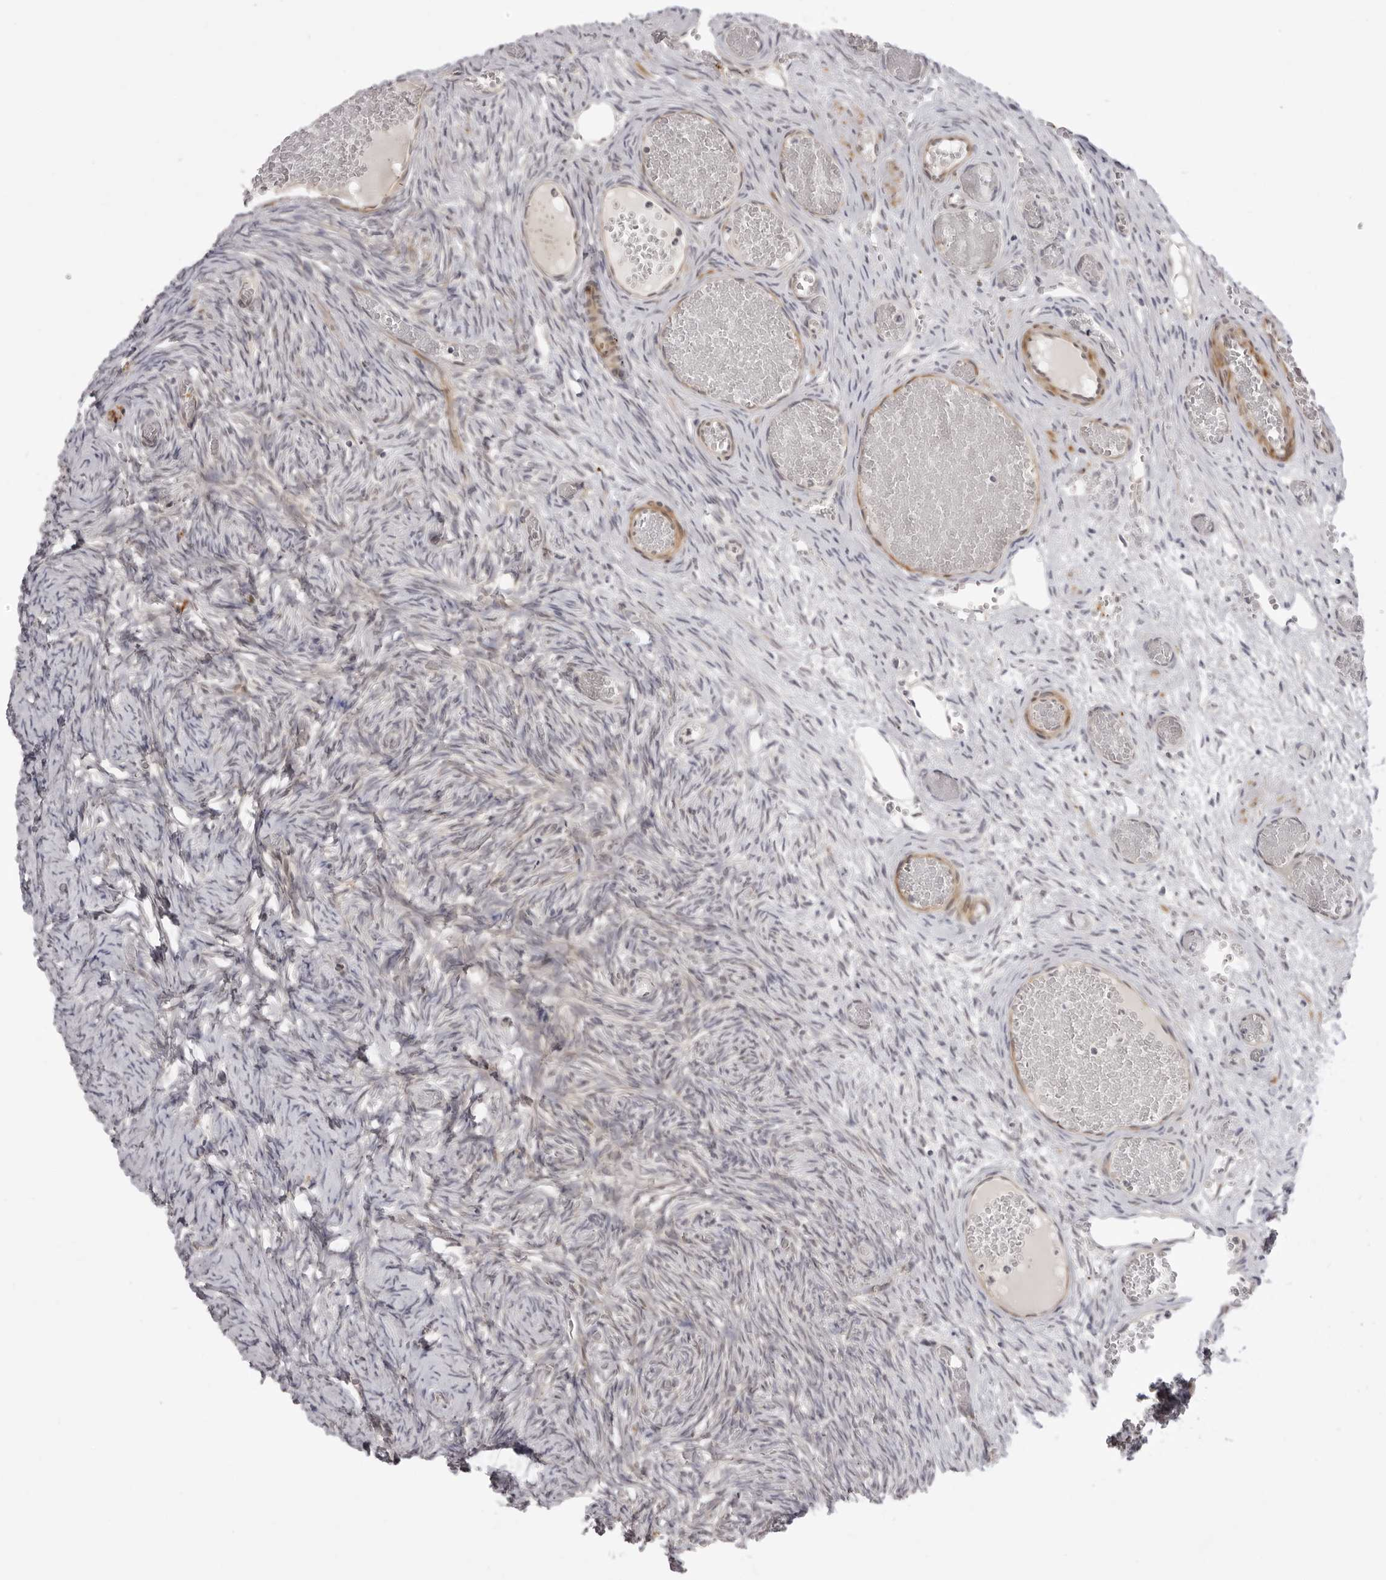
{"staining": {"intensity": "moderate", "quantity": ">75%", "location": "cytoplasmic/membranous"}, "tissue": "ovary", "cell_type": "Follicle cells", "image_type": "normal", "snomed": [{"axis": "morphology", "description": "Adenocarcinoma, NOS"}, {"axis": "topography", "description": "Endometrium"}], "caption": "High-magnification brightfield microscopy of unremarkable ovary stained with DAB (brown) and counterstained with hematoxylin (blue). follicle cells exhibit moderate cytoplasmic/membranous staining is appreciated in about>75% of cells. Using DAB (3,3'-diaminobenzidine) (brown) and hematoxylin (blue) stains, captured at high magnification using brightfield microscopy.", "gene": "SUGCT", "patient": {"sex": "female", "age": 32}}